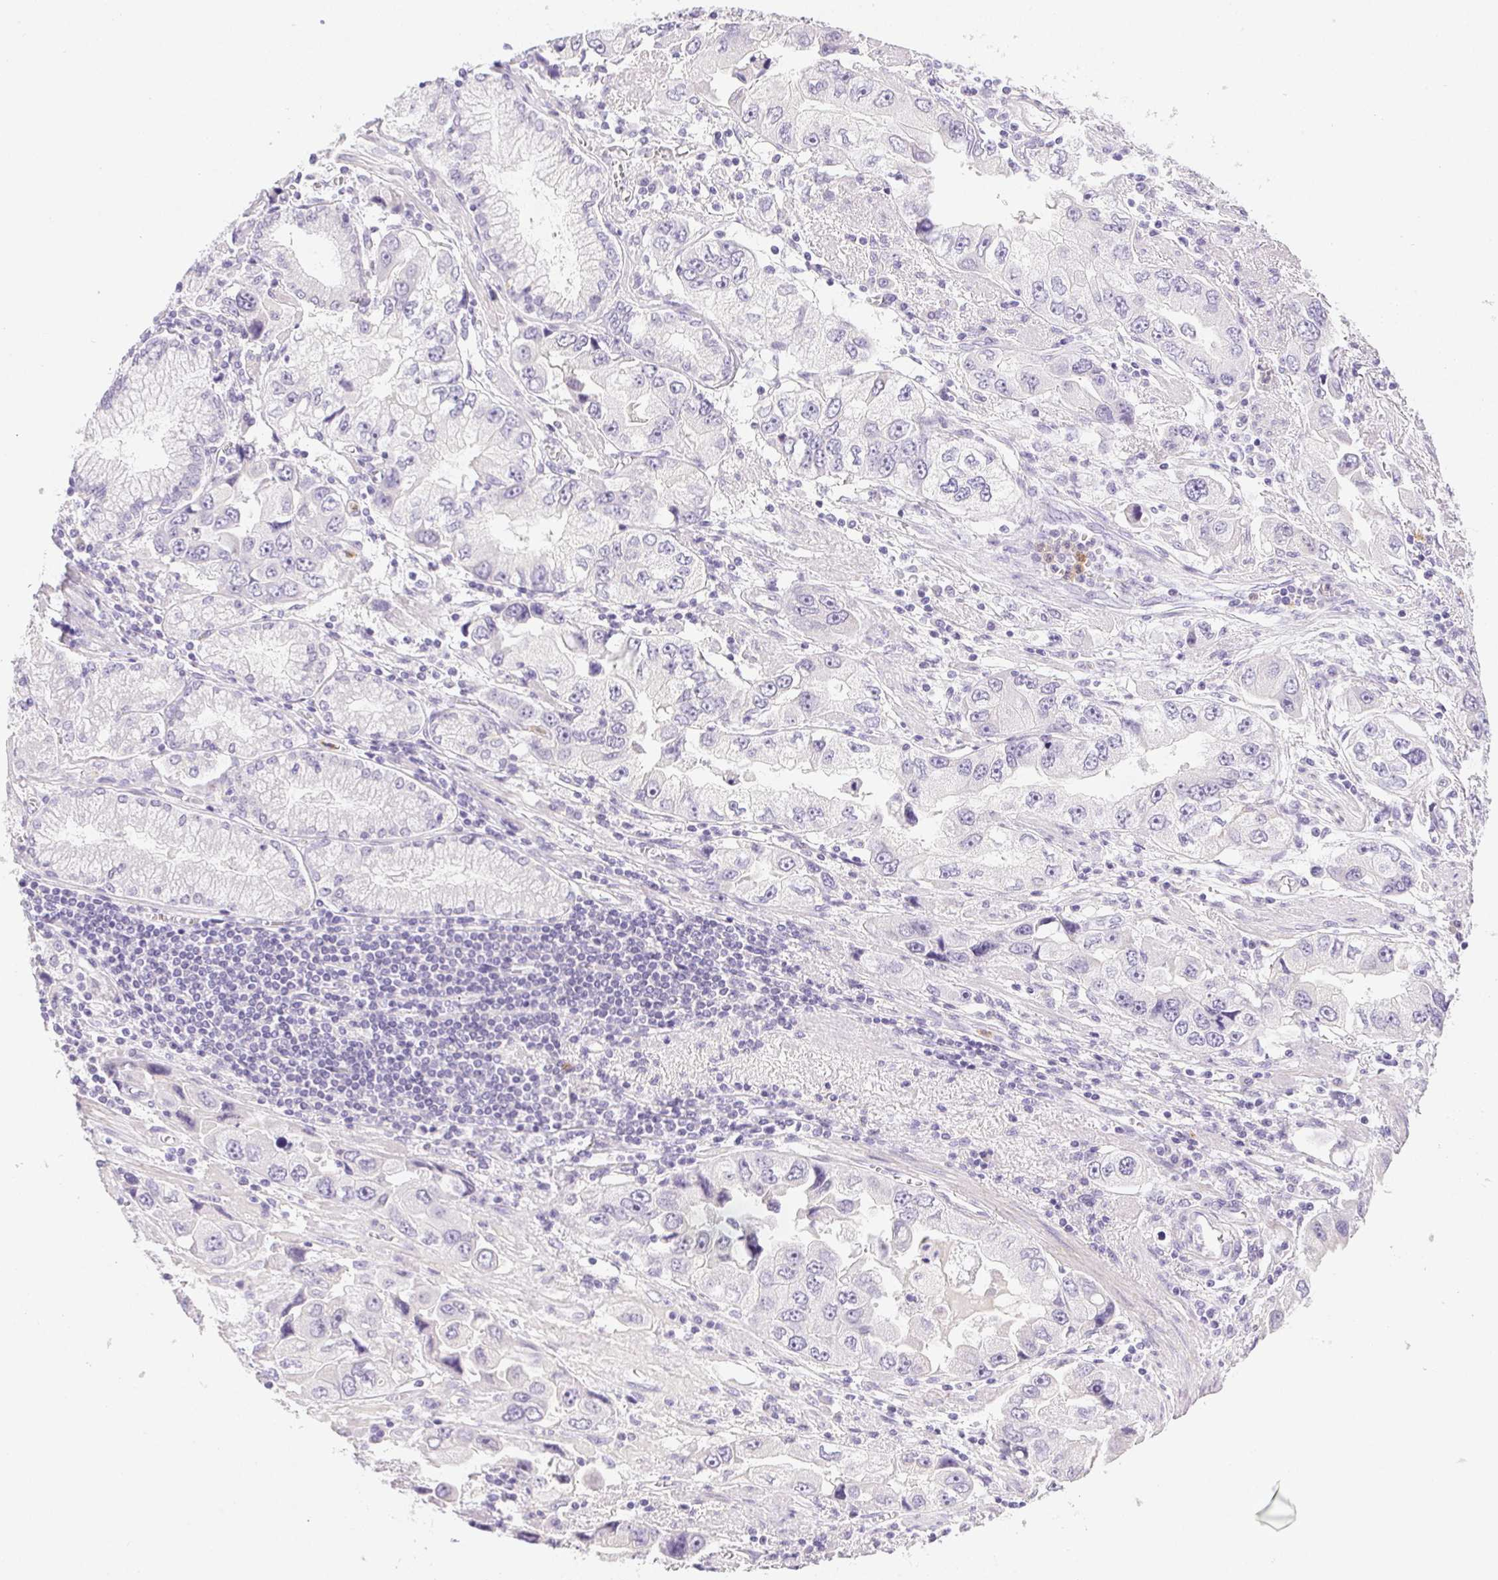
{"staining": {"intensity": "negative", "quantity": "none", "location": "none"}, "tissue": "stomach cancer", "cell_type": "Tumor cells", "image_type": "cancer", "snomed": [{"axis": "morphology", "description": "Adenocarcinoma, NOS"}, {"axis": "topography", "description": "Stomach, lower"}], "caption": "IHC image of stomach cancer (adenocarcinoma) stained for a protein (brown), which demonstrates no staining in tumor cells.", "gene": "EMX2", "patient": {"sex": "female", "age": 93}}